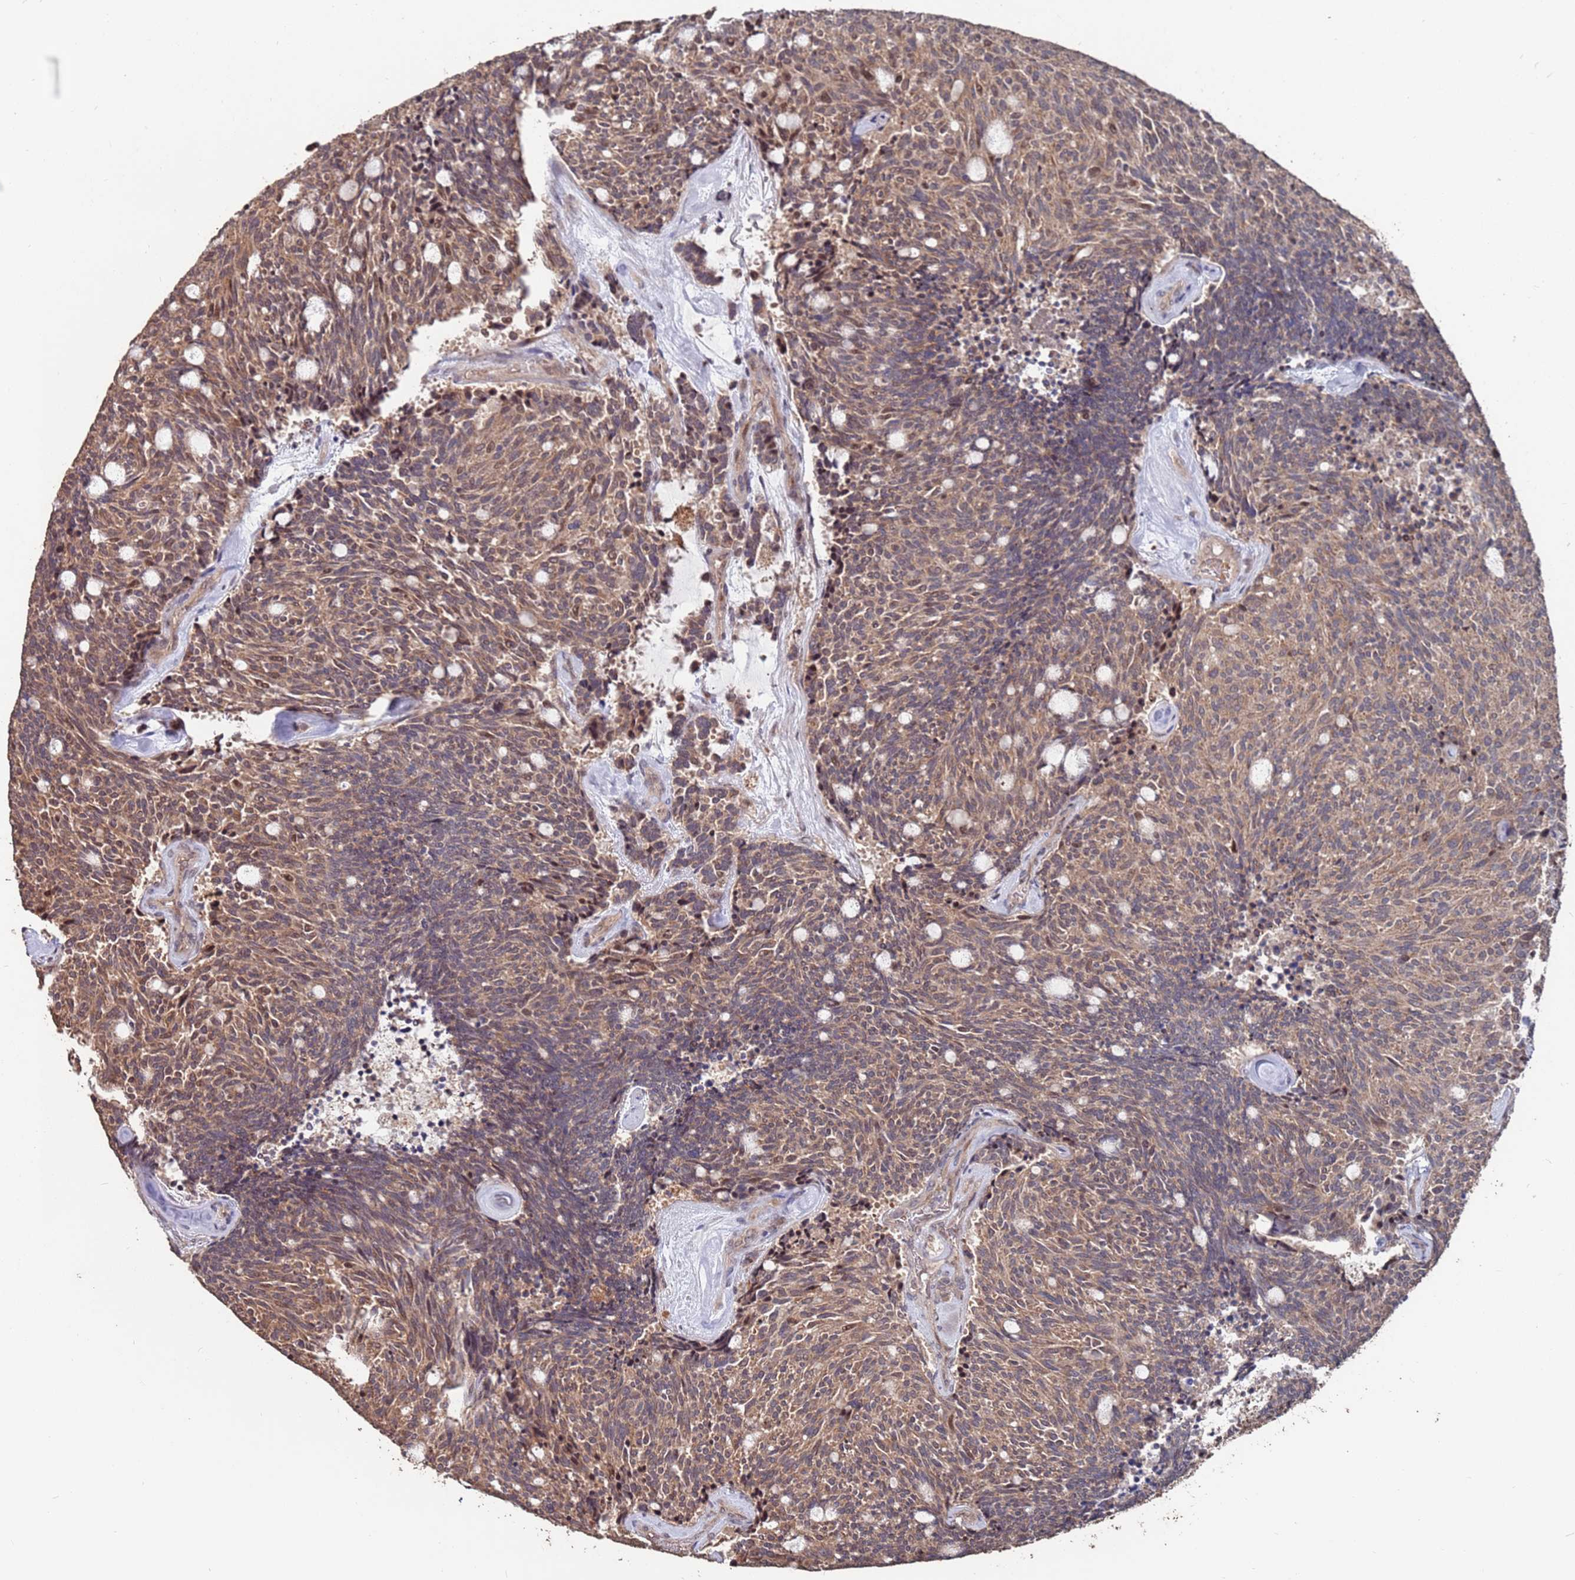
{"staining": {"intensity": "moderate", "quantity": ">75%", "location": "cytoplasmic/membranous"}, "tissue": "carcinoid", "cell_type": "Tumor cells", "image_type": "cancer", "snomed": [{"axis": "morphology", "description": "Carcinoid, malignant, NOS"}, {"axis": "topography", "description": "Pancreas"}], "caption": "Brown immunohistochemical staining in human carcinoid demonstrates moderate cytoplasmic/membranous positivity in approximately >75% of tumor cells.", "gene": "PRR7", "patient": {"sex": "female", "age": 54}}